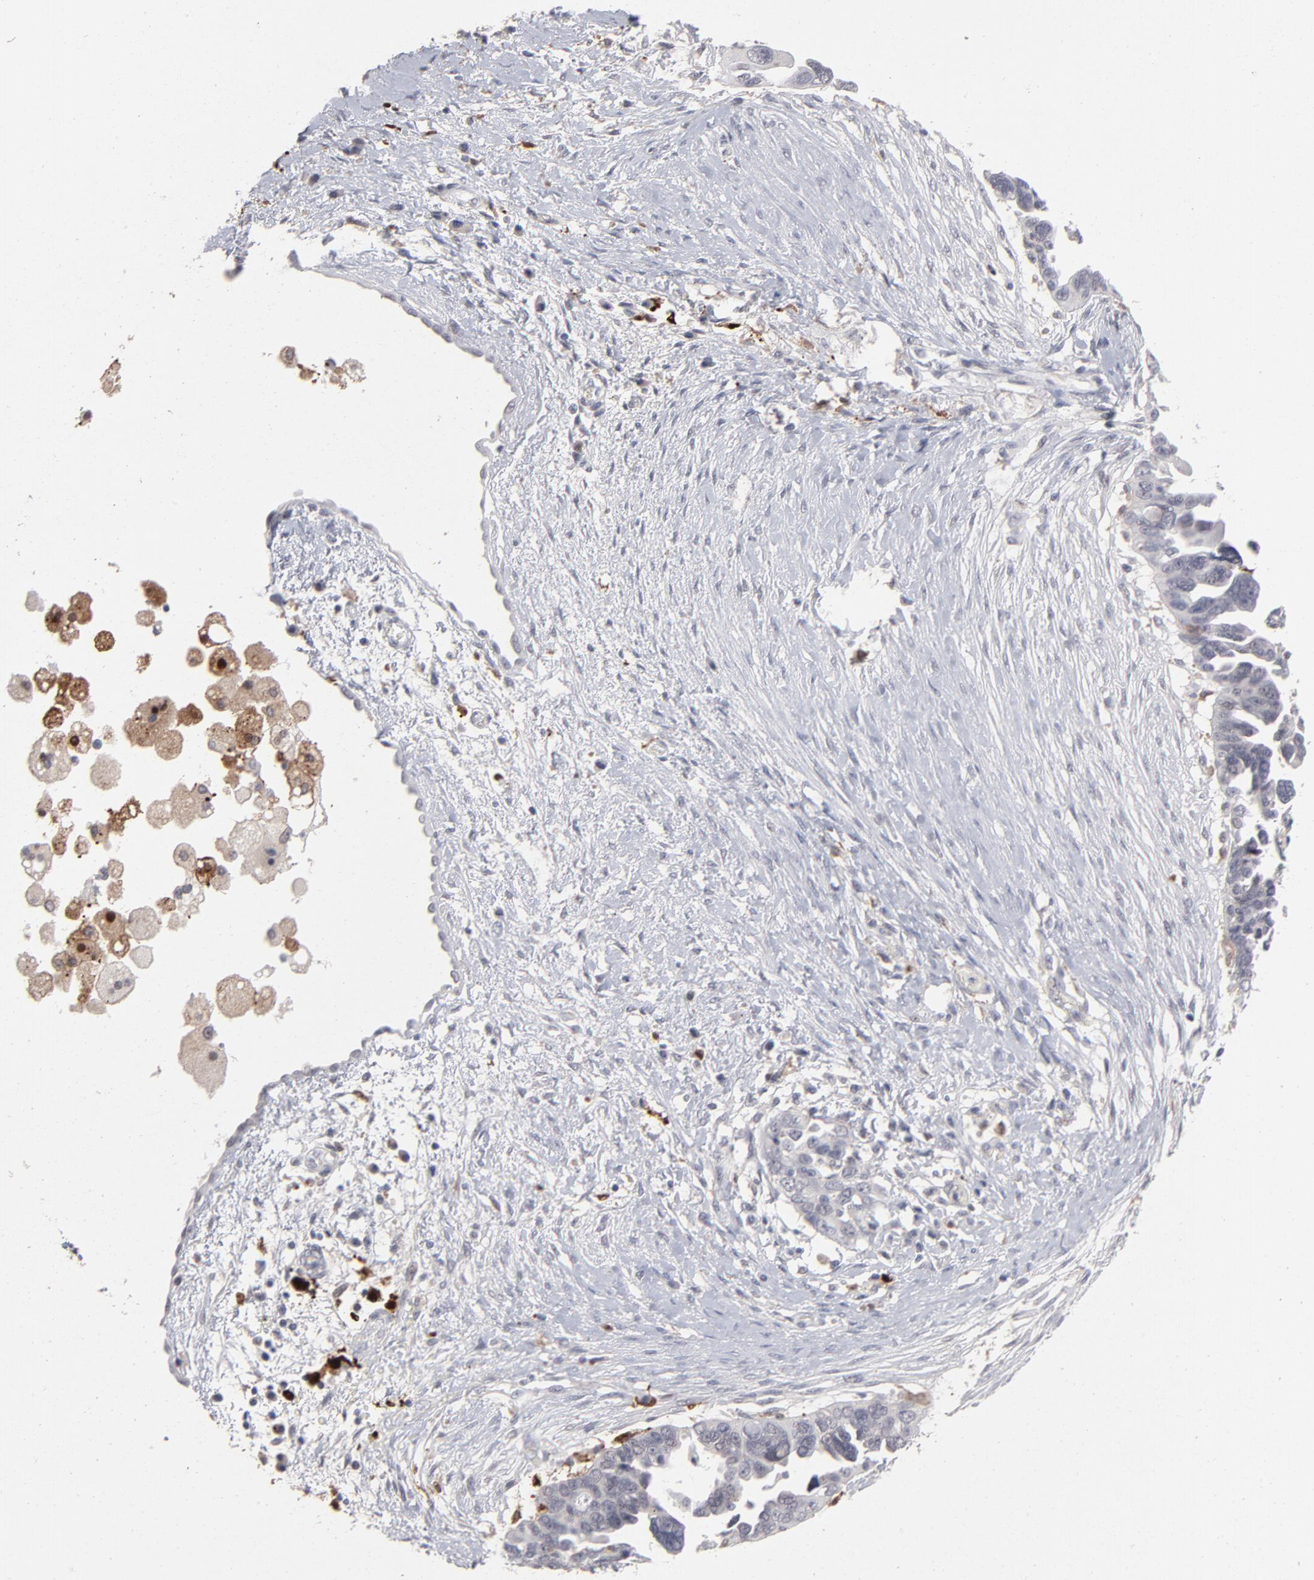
{"staining": {"intensity": "negative", "quantity": "none", "location": "none"}, "tissue": "ovarian cancer", "cell_type": "Tumor cells", "image_type": "cancer", "snomed": [{"axis": "morphology", "description": "Cystadenocarcinoma, serous, NOS"}, {"axis": "topography", "description": "Ovary"}], "caption": "A high-resolution micrograph shows immunohistochemistry (IHC) staining of ovarian cancer, which demonstrates no significant staining in tumor cells.", "gene": "CCR2", "patient": {"sex": "female", "age": 63}}